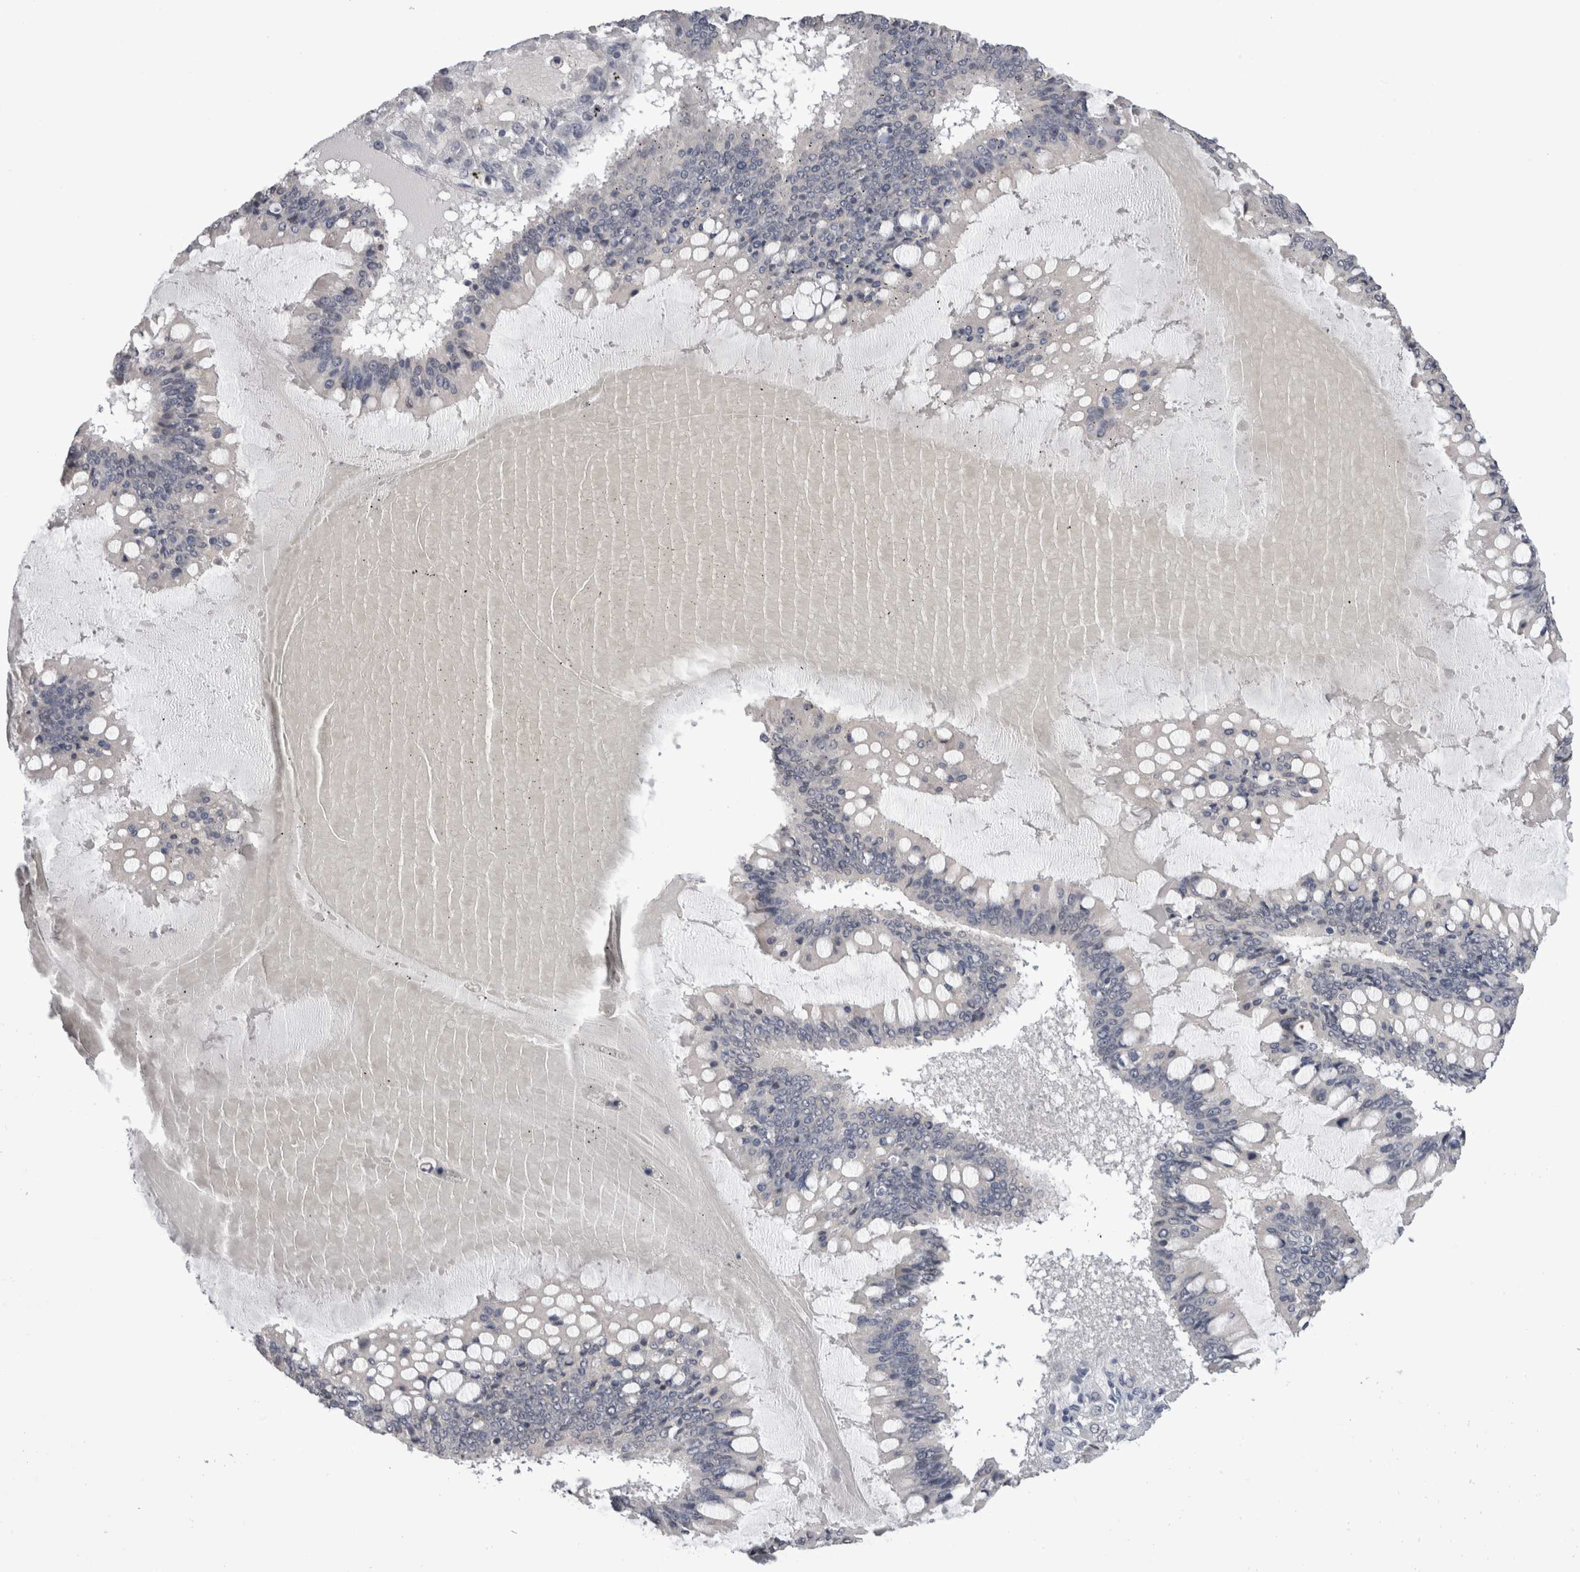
{"staining": {"intensity": "negative", "quantity": "none", "location": "none"}, "tissue": "ovarian cancer", "cell_type": "Tumor cells", "image_type": "cancer", "snomed": [{"axis": "morphology", "description": "Cystadenocarcinoma, mucinous, NOS"}, {"axis": "topography", "description": "Ovary"}], "caption": "This is an IHC histopathology image of ovarian cancer (mucinous cystadenocarcinoma). There is no expression in tumor cells.", "gene": "FHOD3", "patient": {"sex": "female", "age": 73}}